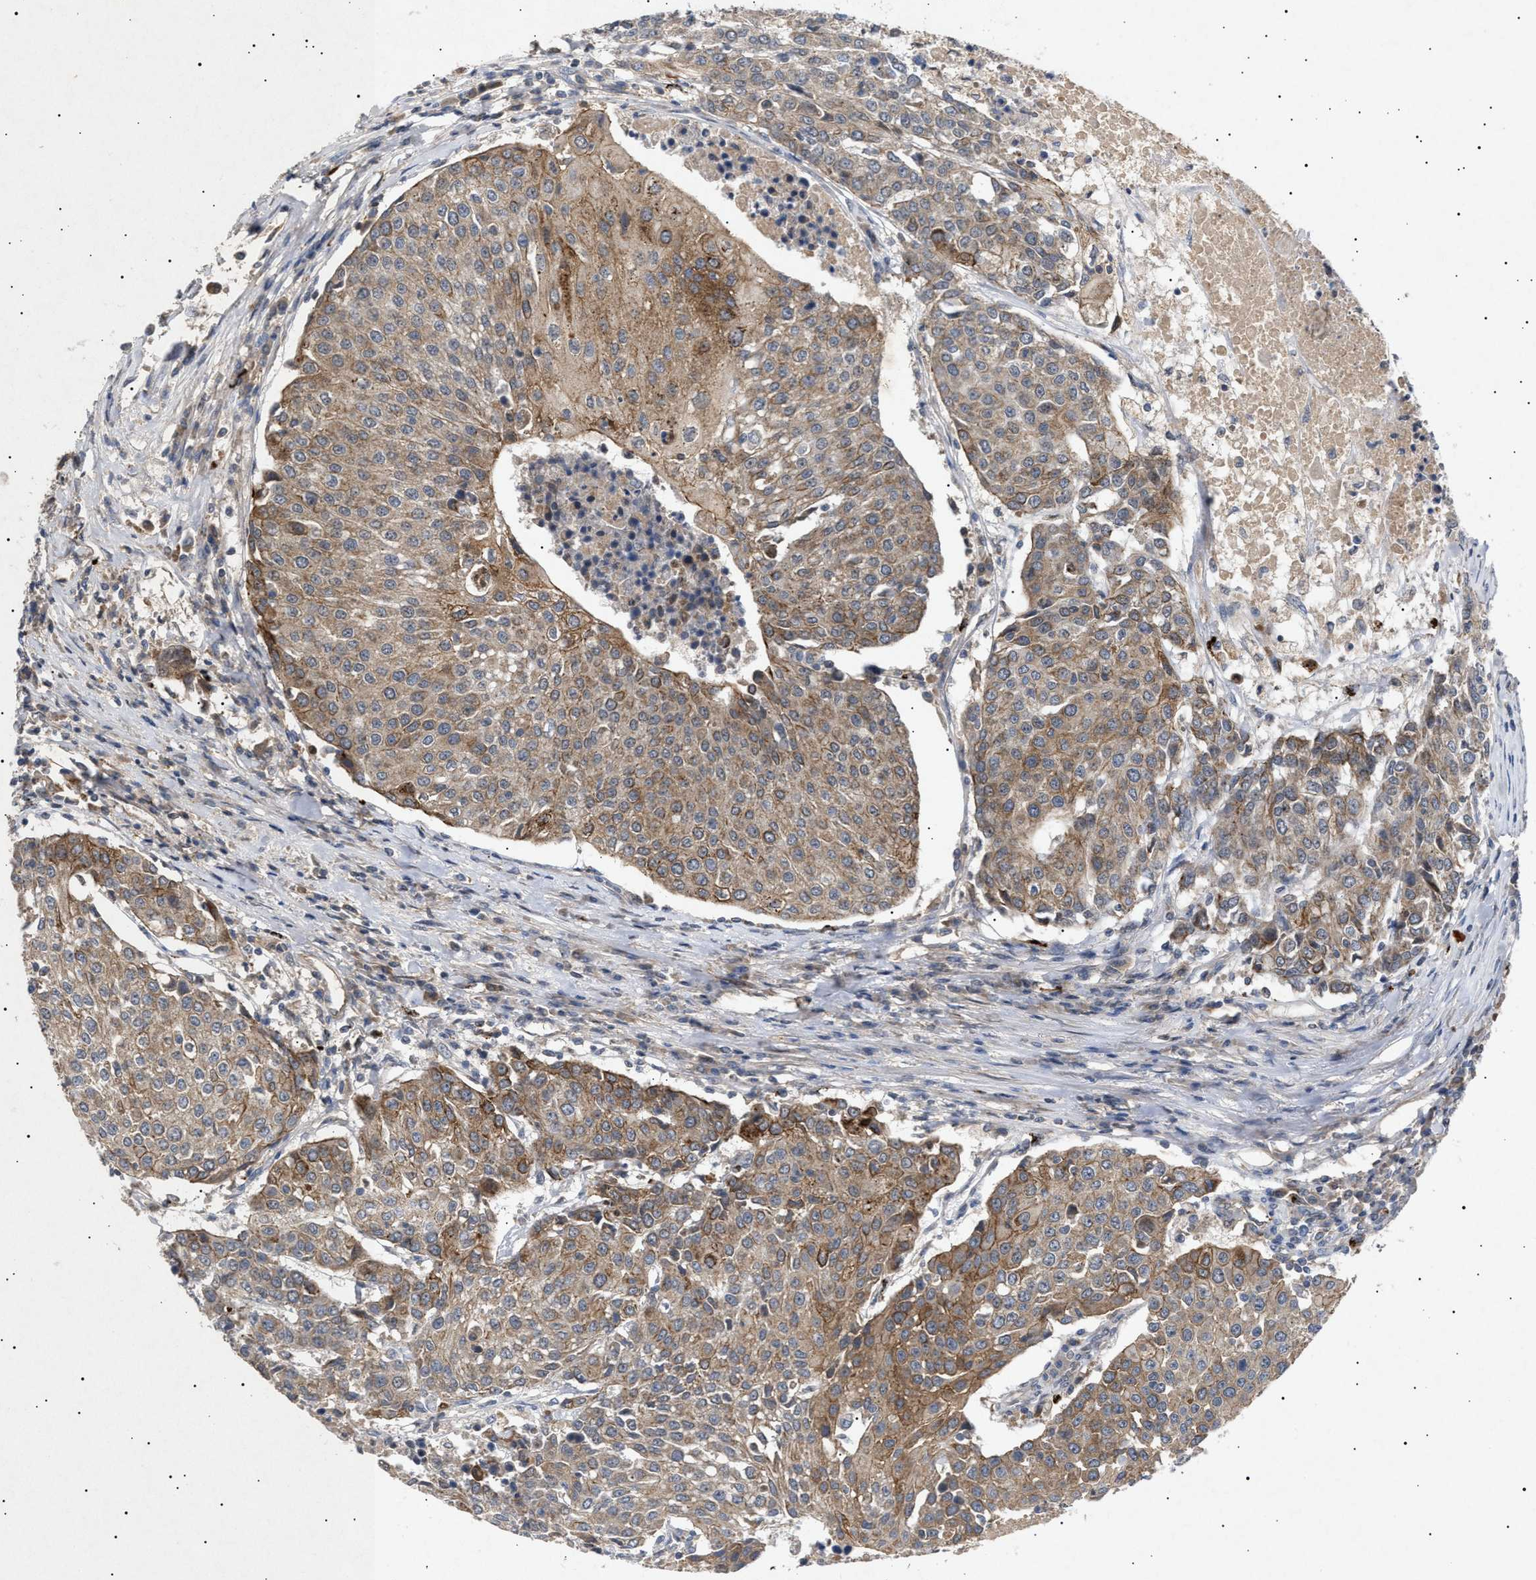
{"staining": {"intensity": "moderate", "quantity": ">75%", "location": "cytoplasmic/membranous"}, "tissue": "urothelial cancer", "cell_type": "Tumor cells", "image_type": "cancer", "snomed": [{"axis": "morphology", "description": "Urothelial carcinoma, High grade"}, {"axis": "topography", "description": "Urinary bladder"}], "caption": "Immunohistochemical staining of urothelial cancer shows medium levels of moderate cytoplasmic/membranous expression in about >75% of tumor cells.", "gene": "SIRT5", "patient": {"sex": "female", "age": 85}}